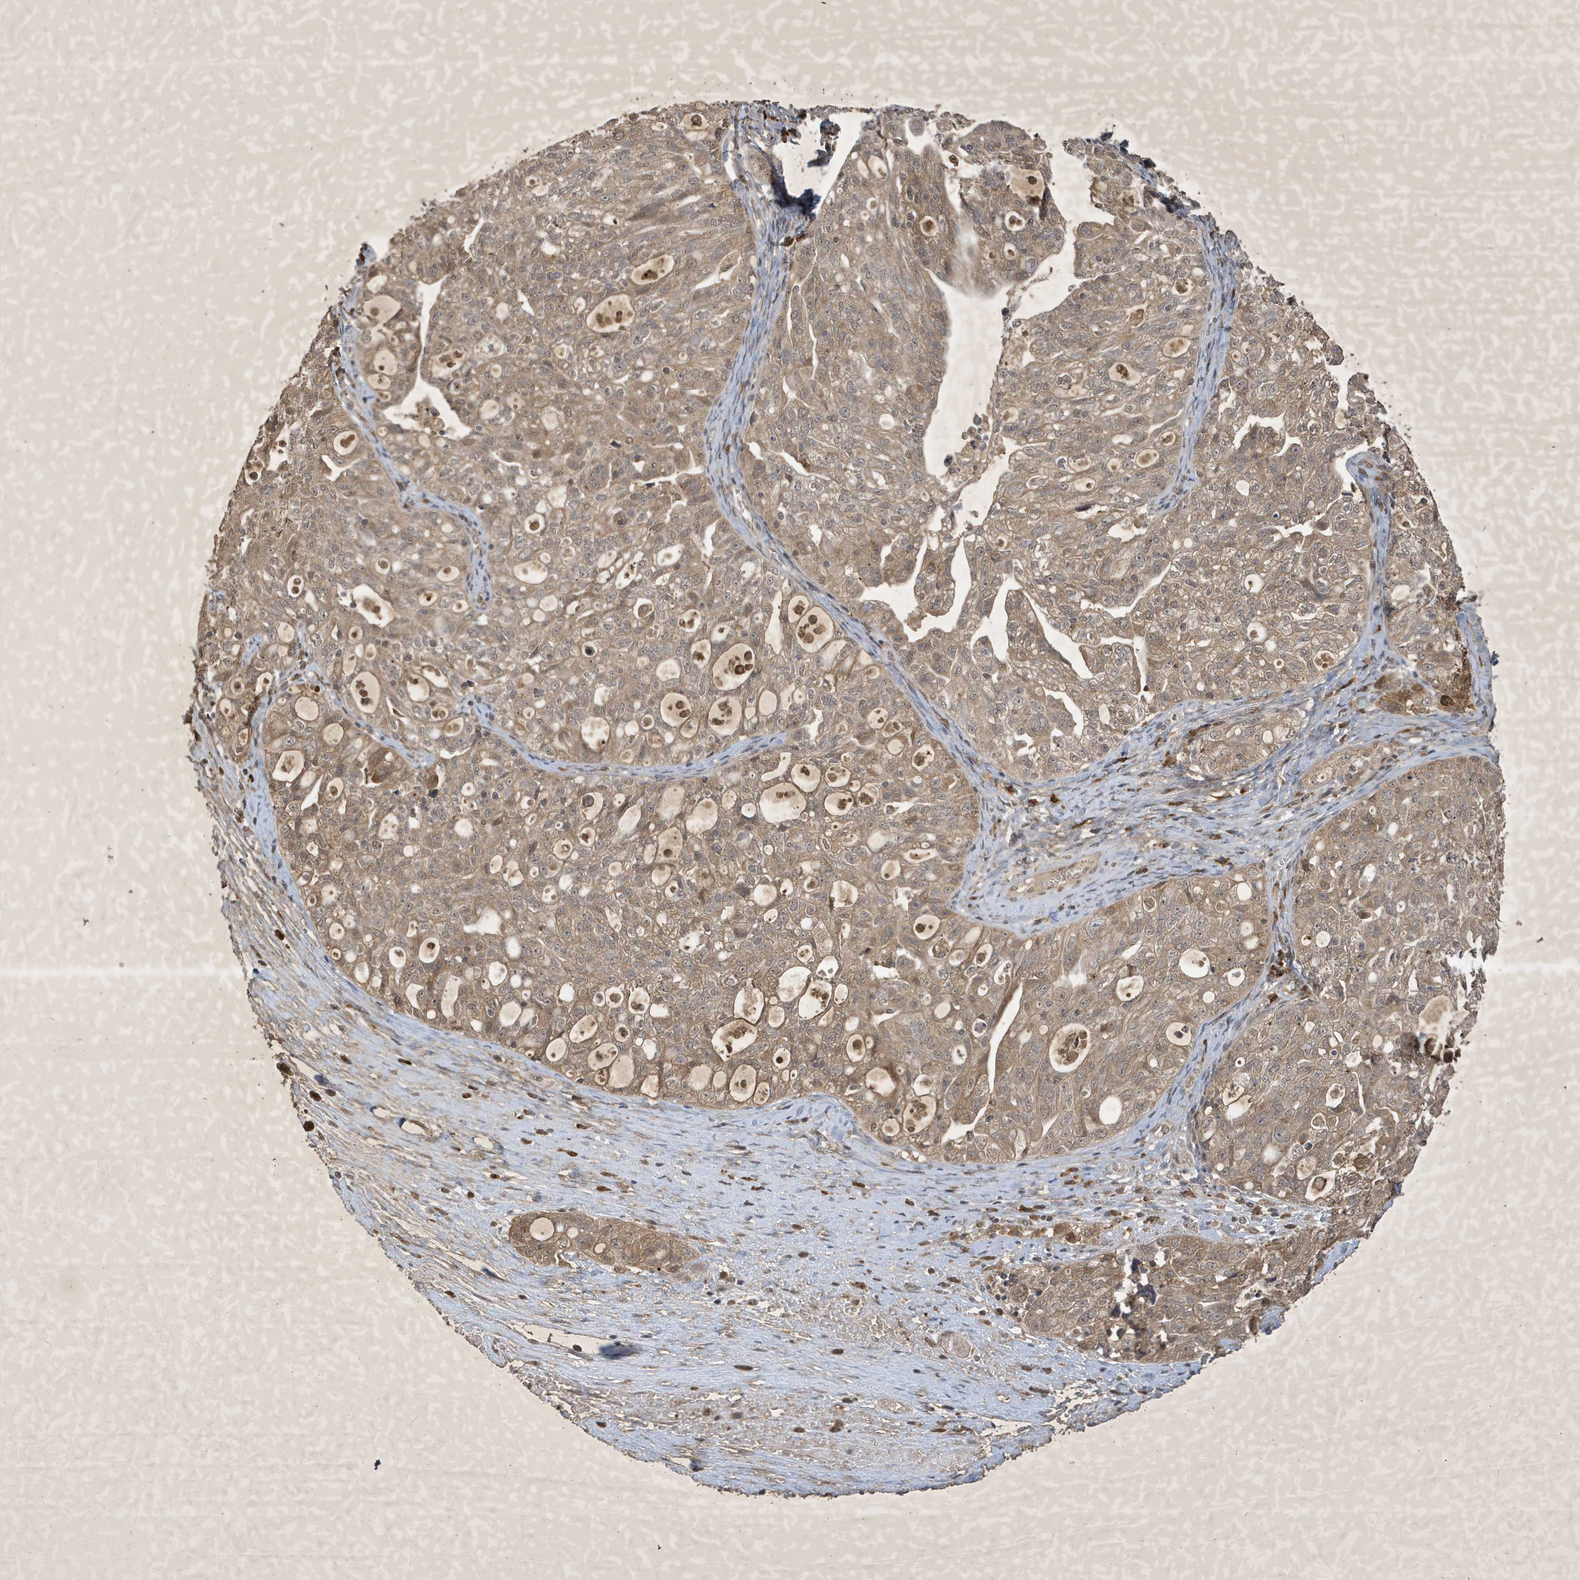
{"staining": {"intensity": "moderate", "quantity": ">75%", "location": "cytoplasmic/membranous"}, "tissue": "ovarian cancer", "cell_type": "Tumor cells", "image_type": "cancer", "snomed": [{"axis": "morphology", "description": "Carcinoma, NOS"}, {"axis": "morphology", "description": "Cystadenocarcinoma, serous, NOS"}, {"axis": "topography", "description": "Ovary"}], "caption": "Immunohistochemistry of serous cystadenocarcinoma (ovarian) shows medium levels of moderate cytoplasmic/membranous positivity in approximately >75% of tumor cells.", "gene": "STX10", "patient": {"sex": "female", "age": 69}}